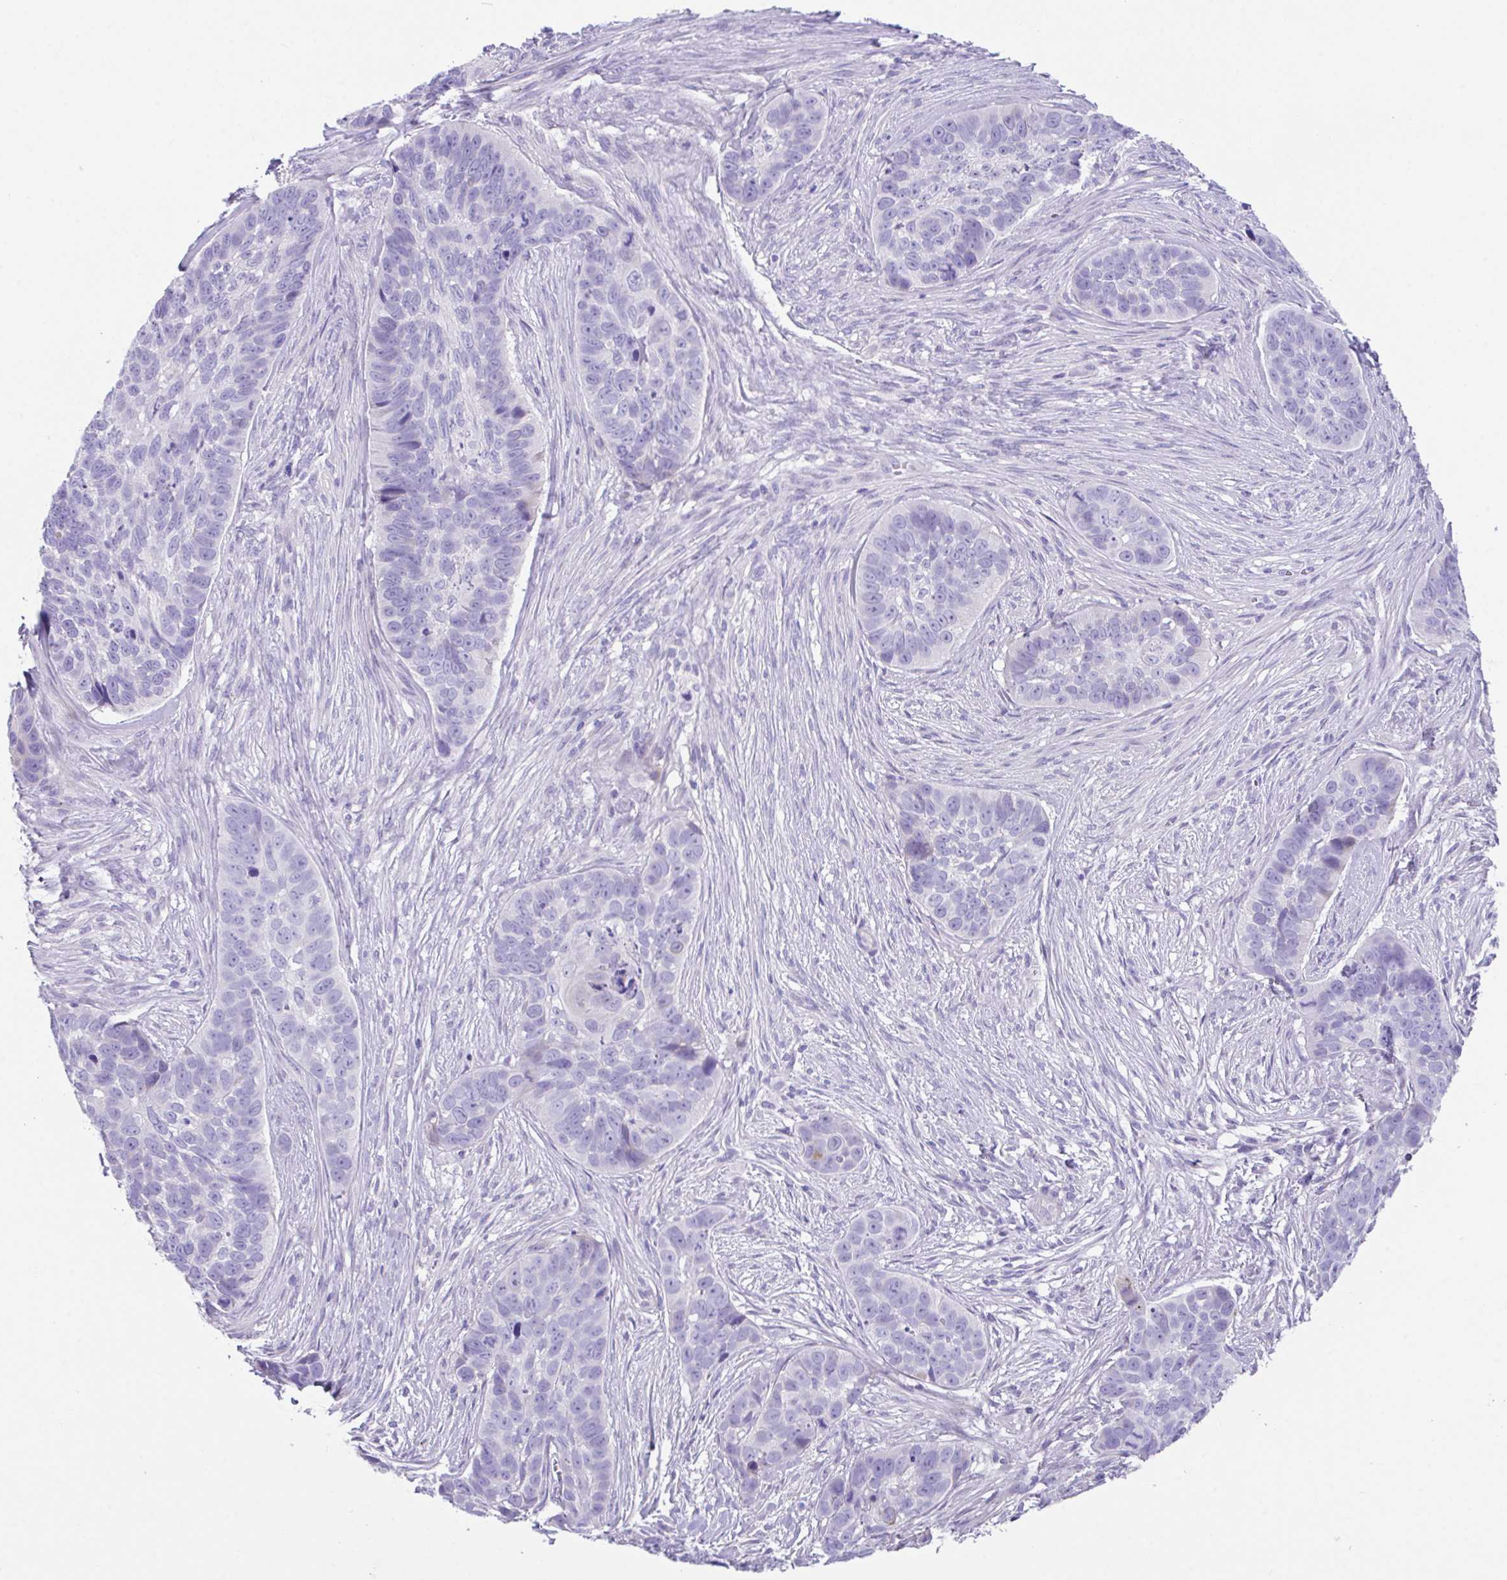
{"staining": {"intensity": "strong", "quantity": "<25%", "location": "cytoplasmic/membranous"}, "tissue": "skin cancer", "cell_type": "Tumor cells", "image_type": "cancer", "snomed": [{"axis": "morphology", "description": "Basal cell carcinoma"}, {"axis": "topography", "description": "Skin"}], "caption": "Immunohistochemistry micrograph of skin cancer stained for a protein (brown), which demonstrates medium levels of strong cytoplasmic/membranous expression in about <25% of tumor cells.", "gene": "SLC16A6", "patient": {"sex": "female", "age": 82}}